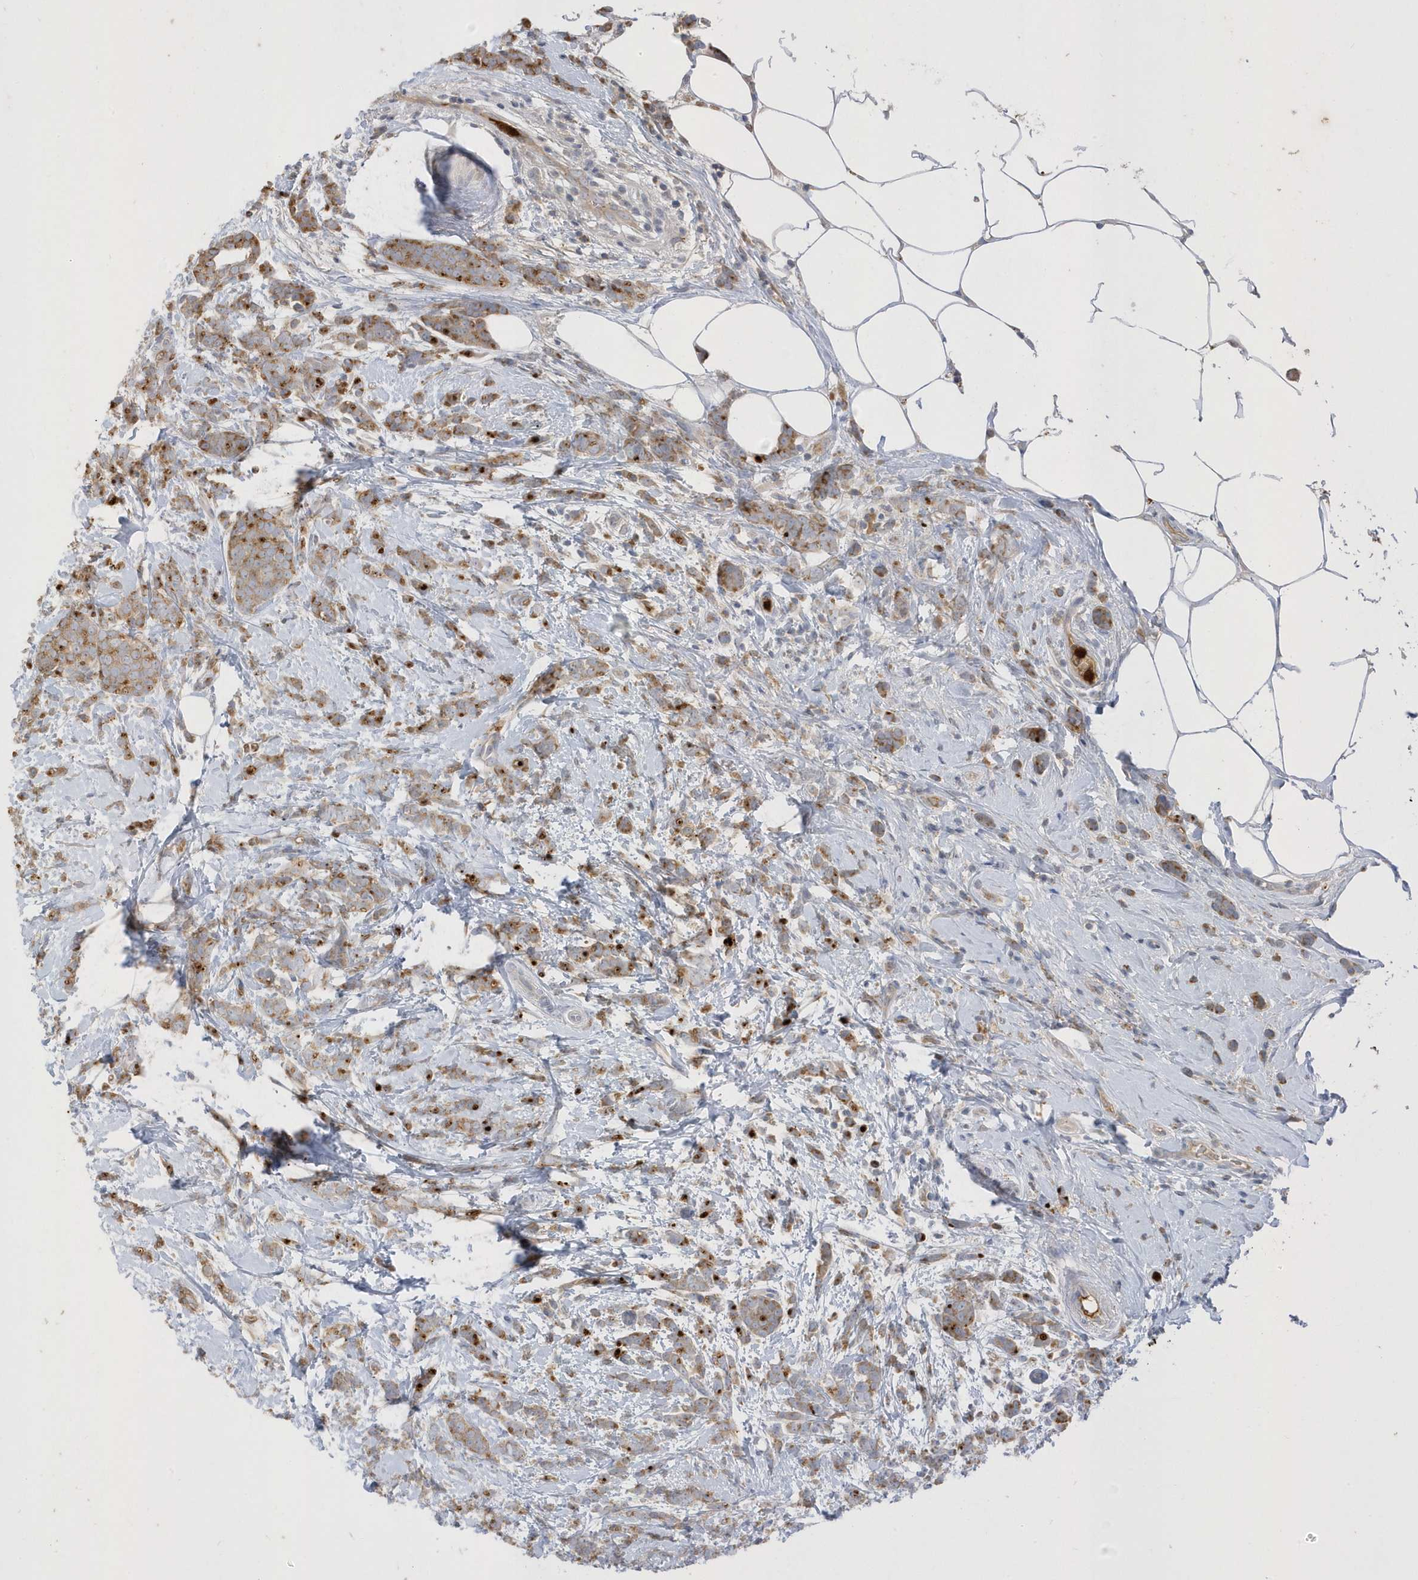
{"staining": {"intensity": "moderate", "quantity": ">75%", "location": "cytoplasmic/membranous"}, "tissue": "breast cancer", "cell_type": "Tumor cells", "image_type": "cancer", "snomed": [{"axis": "morphology", "description": "Lobular carcinoma"}, {"axis": "topography", "description": "Breast"}], "caption": "An image of human breast cancer stained for a protein shows moderate cytoplasmic/membranous brown staining in tumor cells.", "gene": "DPP9", "patient": {"sex": "female", "age": 58}}